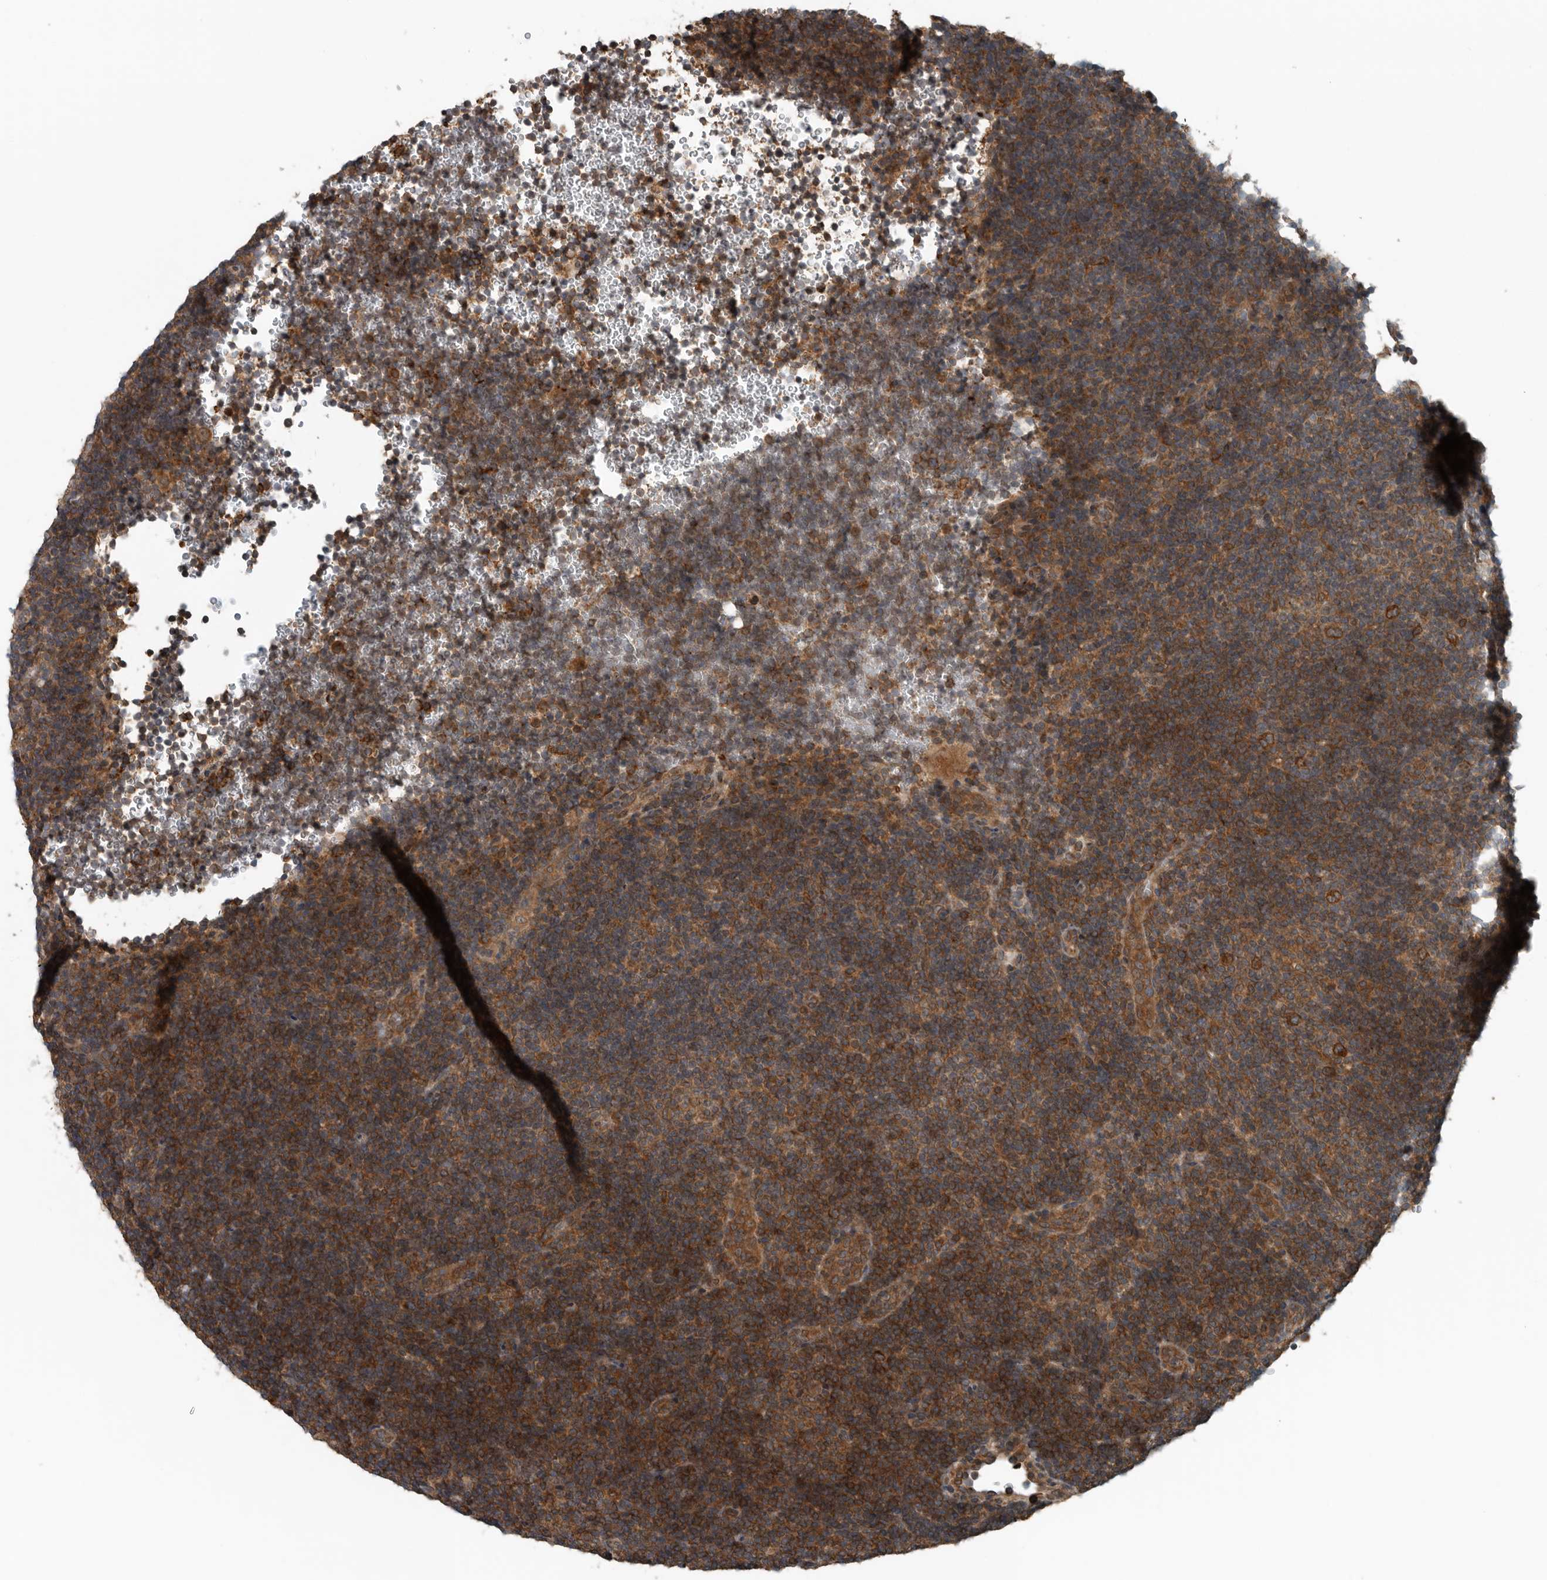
{"staining": {"intensity": "moderate", "quantity": ">75%", "location": "cytoplasmic/membranous"}, "tissue": "lymphoma", "cell_type": "Tumor cells", "image_type": "cancer", "snomed": [{"axis": "morphology", "description": "Hodgkin's disease, NOS"}, {"axis": "topography", "description": "Lymph node"}], "caption": "A medium amount of moderate cytoplasmic/membranous positivity is identified in approximately >75% of tumor cells in lymphoma tissue. The protein is shown in brown color, while the nuclei are stained blue.", "gene": "AMFR", "patient": {"sex": "female", "age": 57}}